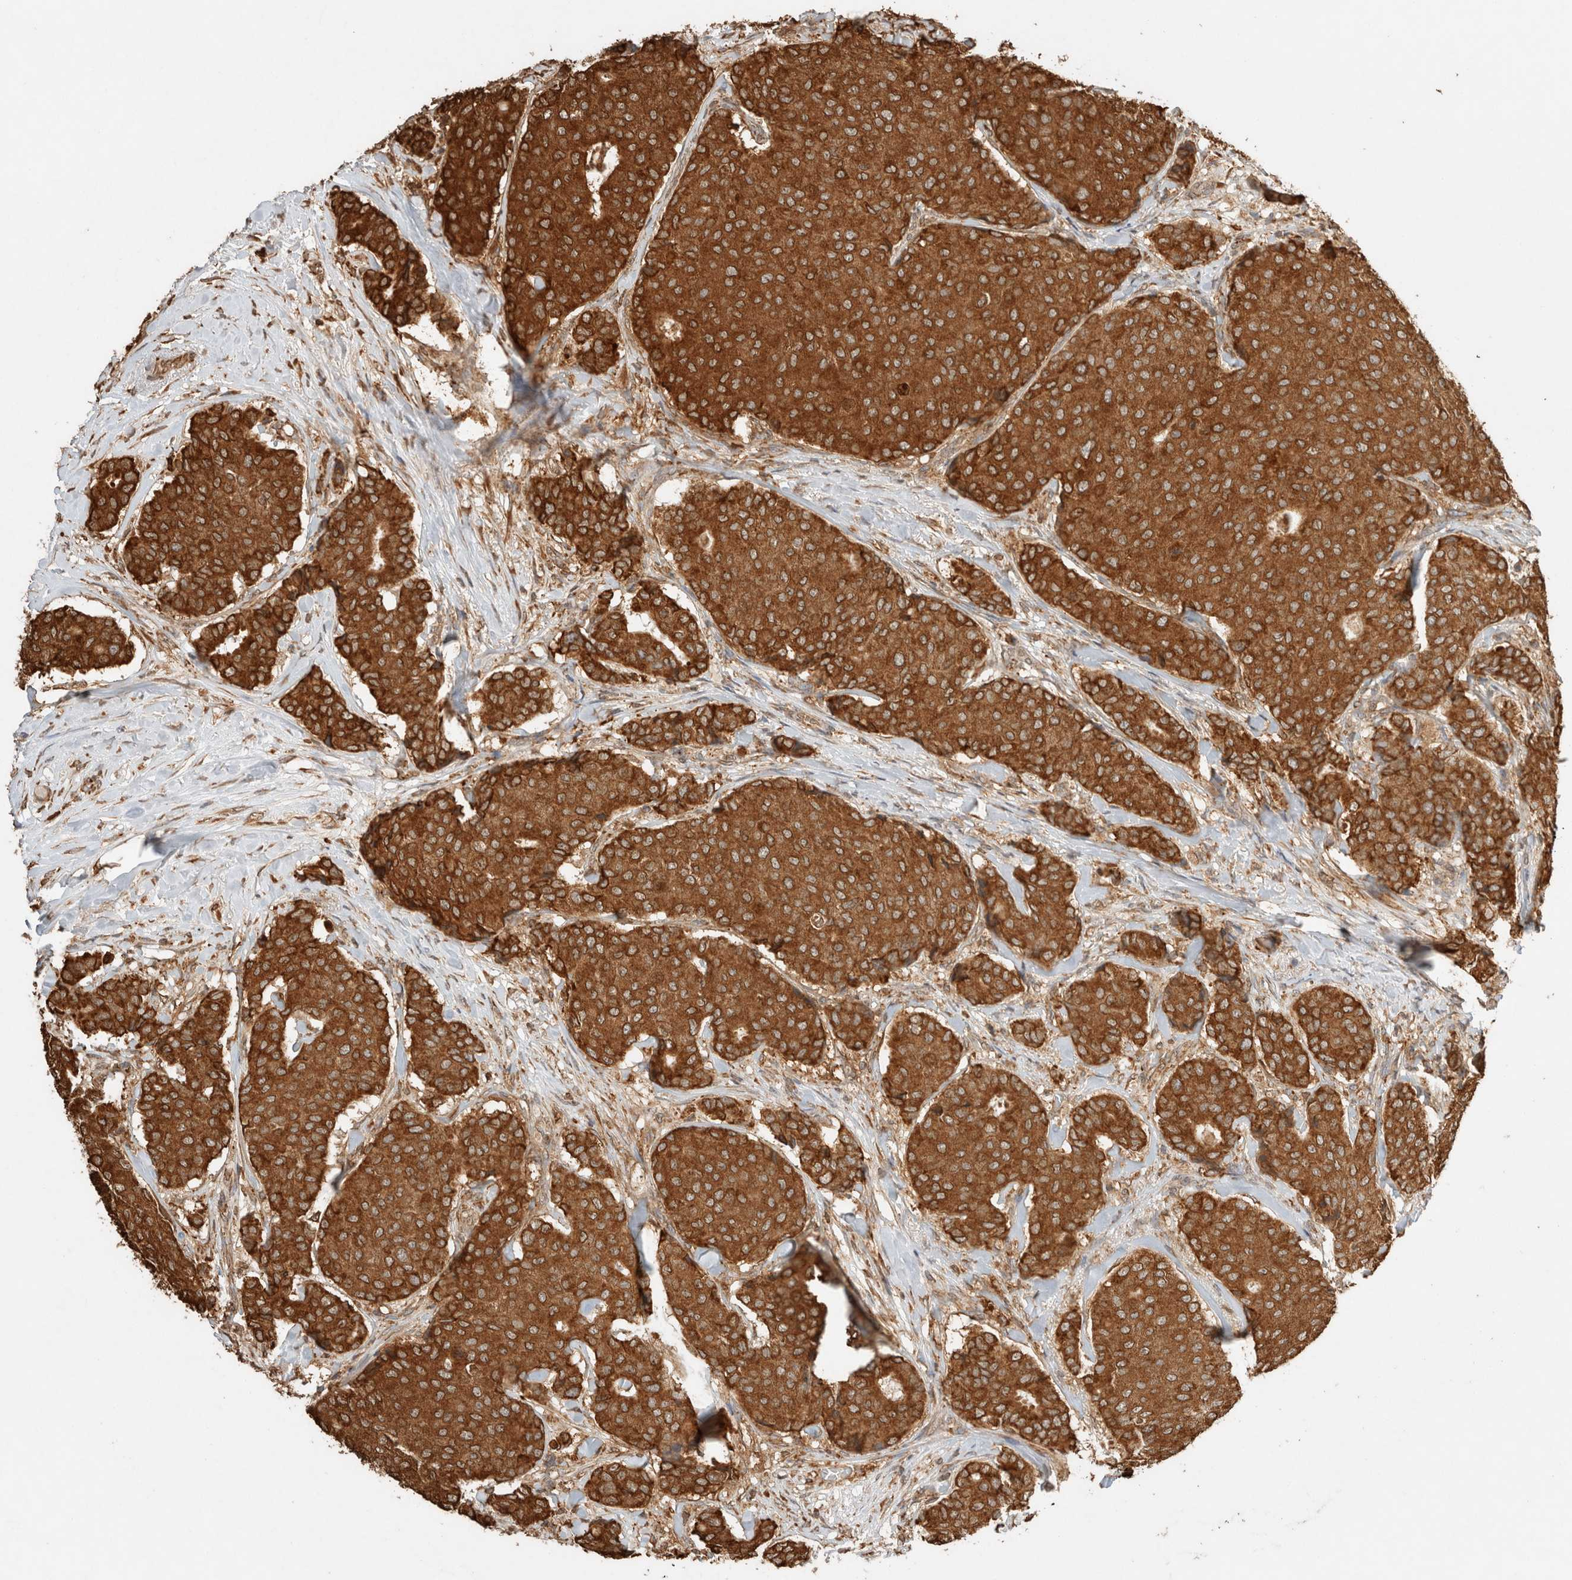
{"staining": {"intensity": "moderate", "quantity": ">75%", "location": "cytoplasmic/membranous"}, "tissue": "breast cancer", "cell_type": "Tumor cells", "image_type": "cancer", "snomed": [{"axis": "morphology", "description": "Duct carcinoma"}, {"axis": "topography", "description": "Breast"}], "caption": "A histopathology image of breast cancer (invasive ductal carcinoma) stained for a protein shows moderate cytoplasmic/membranous brown staining in tumor cells.", "gene": "ERAP1", "patient": {"sex": "female", "age": 75}}